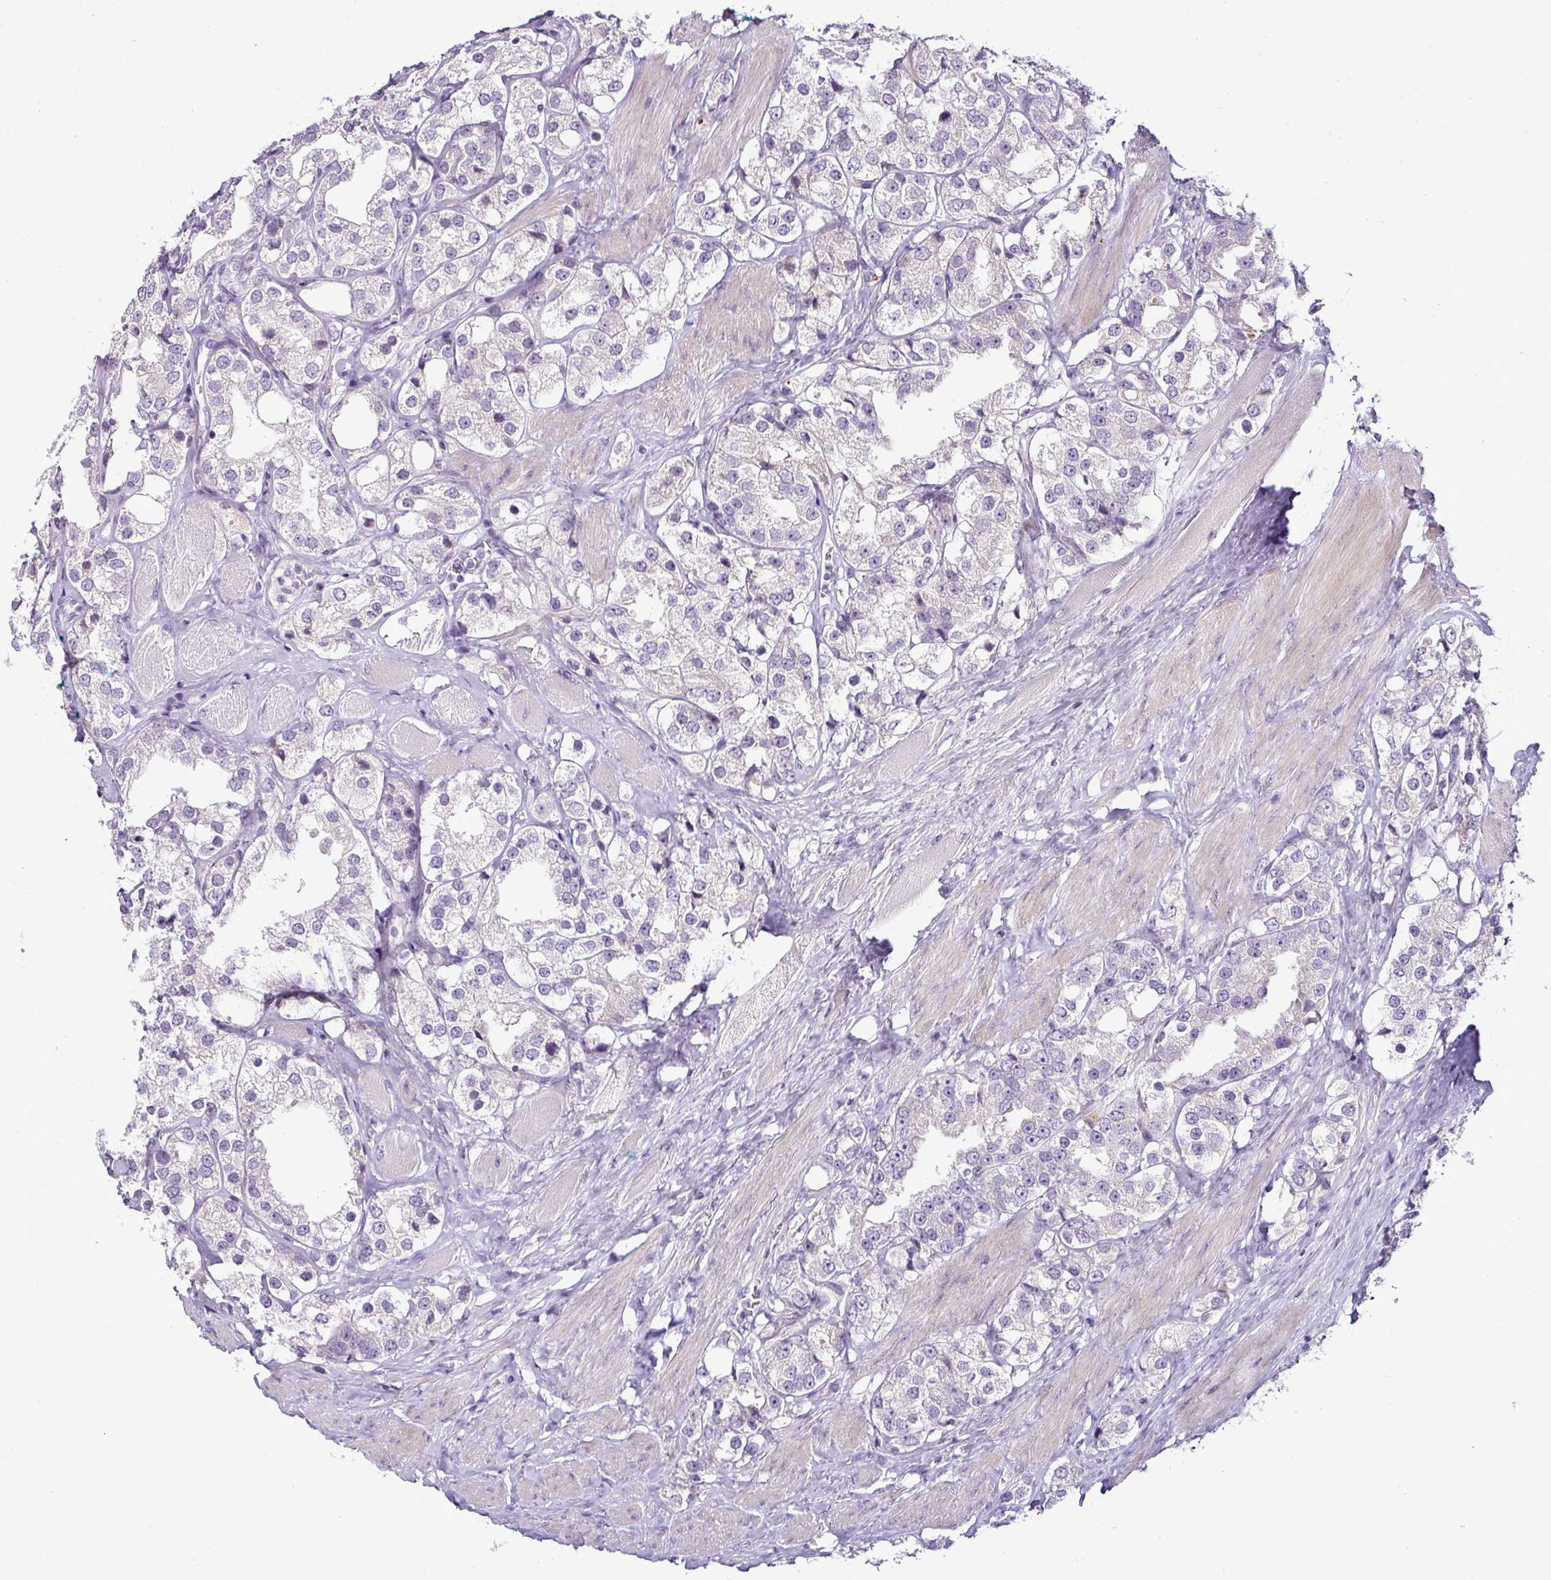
{"staining": {"intensity": "negative", "quantity": "none", "location": "none"}, "tissue": "prostate cancer", "cell_type": "Tumor cells", "image_type": "cancer", "snomed": [{"axis": "morphology", "description": "Adenocarcinoma, NOS"}, {"axis": "topography", "description": "Prostate"}], "caption": "This is an immunohistochemistry micrograph of human adenocarcinoma (prostate). There is no positivity in tumor cells.", "gene": "TEX30", "patient": {"sex": "male", "age": 79}}